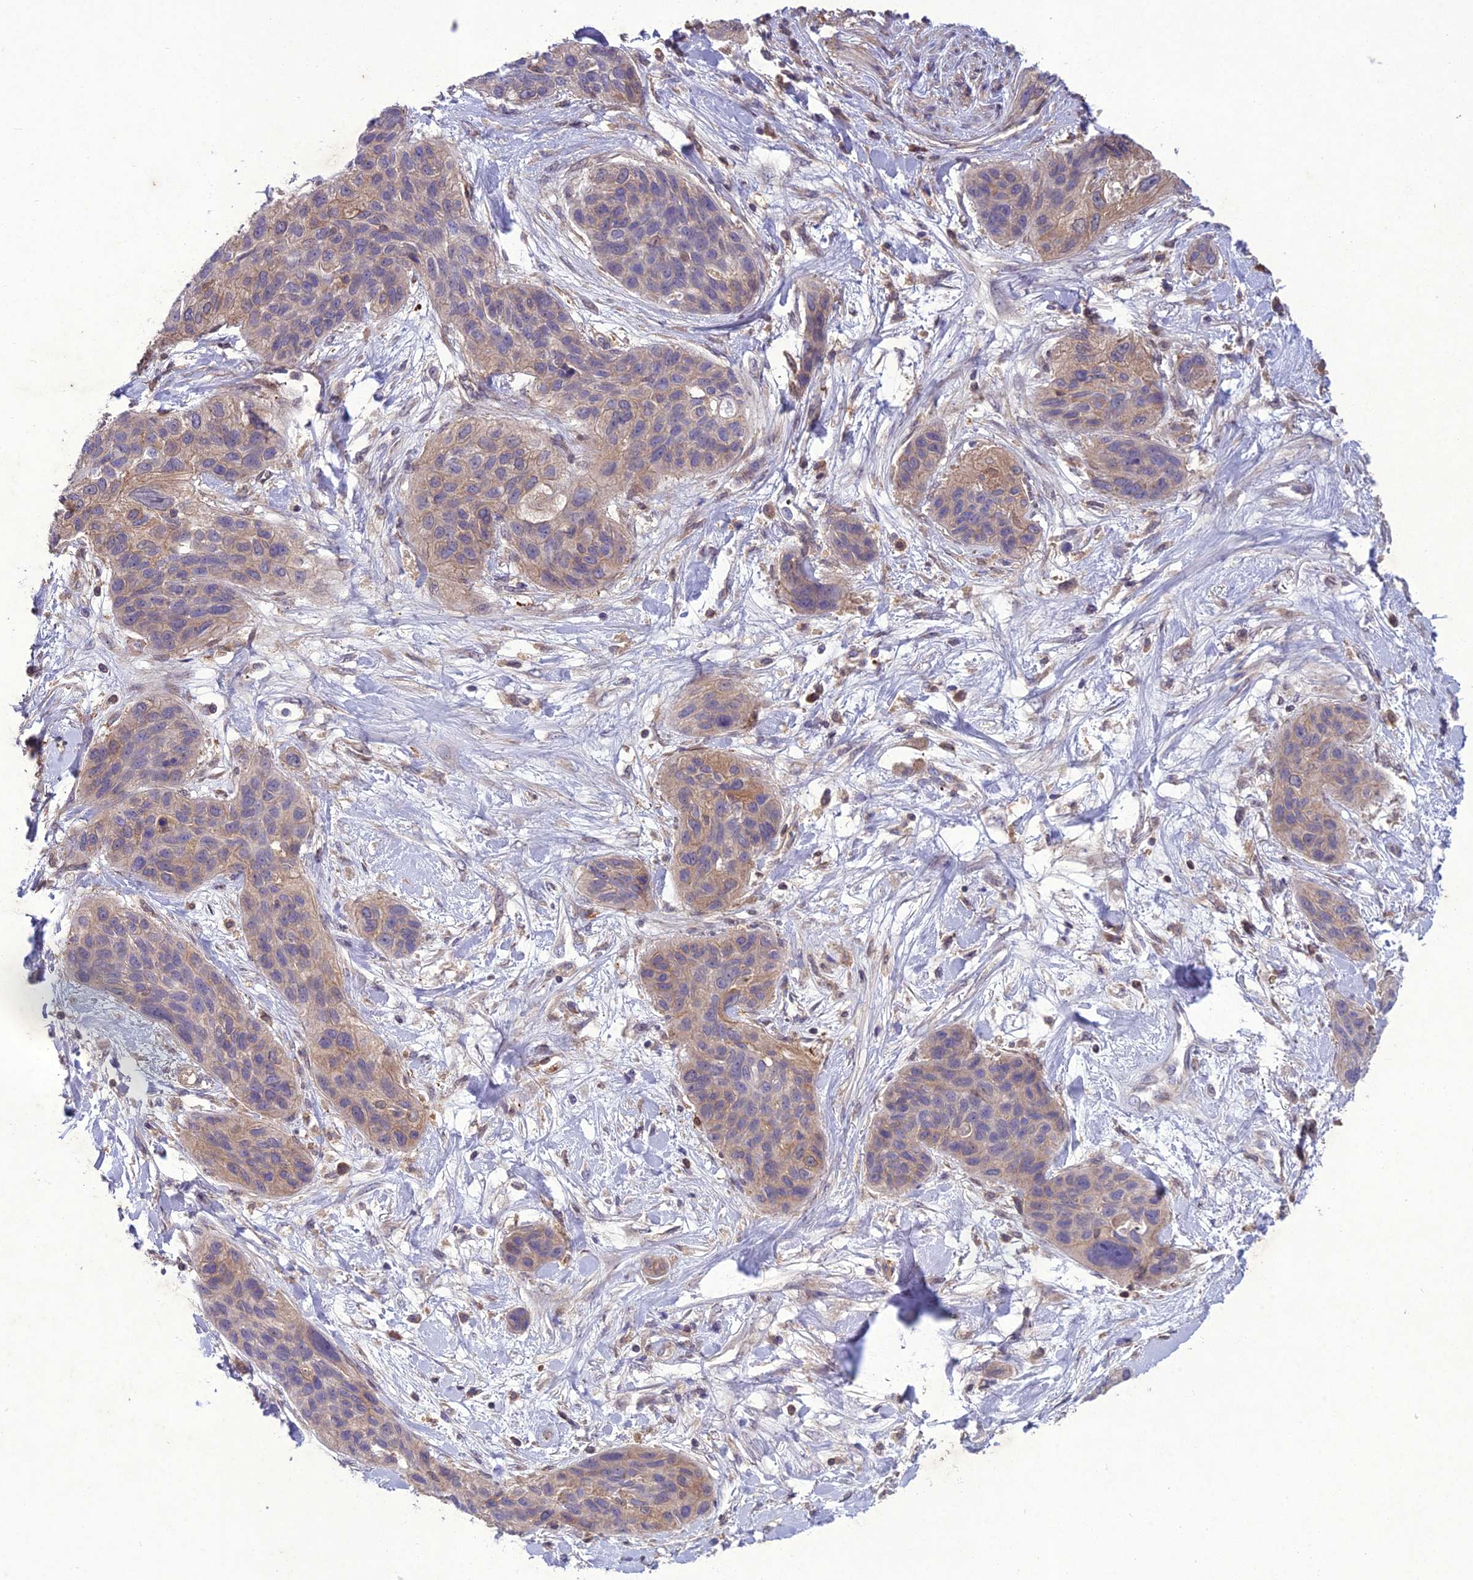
{"staining": {"intensity": "weak", "quantity": "25%-75%", "location": "cytoplasmic/membranous"}, "tissue": "lung cancer", "cell_type": "Tumor cells", "image_type": "cancer", "snomed": [{"axis": "morphology", "description": "Squamous cell carcinoma, NOS"}, {"axis": "topography", "description": "Lung"}], "caption": "Protein staining of squamous cell carcinoma (lung) tissue reveals weak cytoplasmic/membranous expression in about 25%-75% of tumor cells.", "gene": "GDF6", "patient": {"sex": "female", "age": 70}}